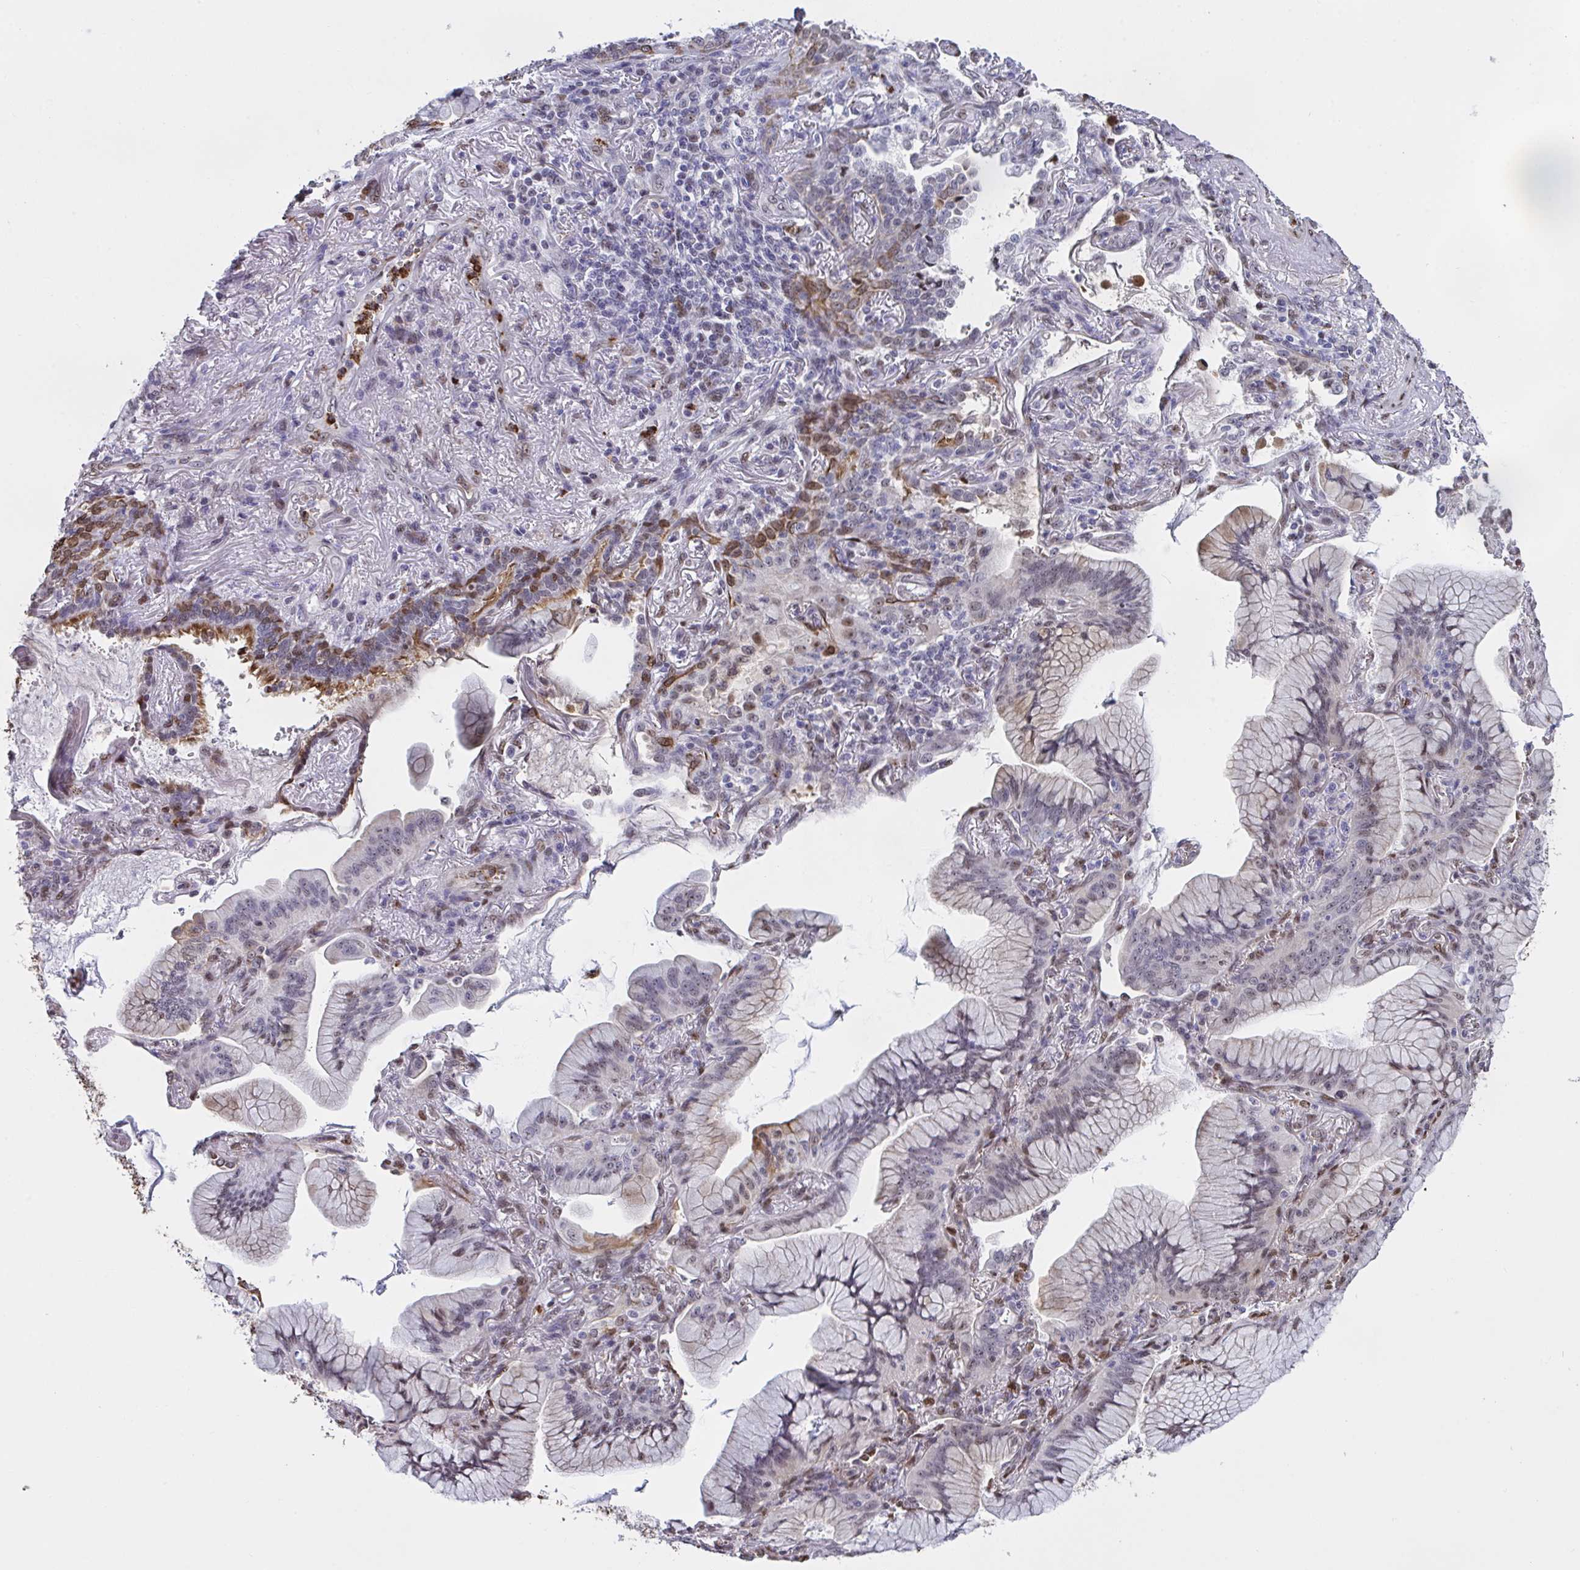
{"staining": {"intensity": "moderate", "quantity": "<25%", "location": "cytoplasmic/membranous,nuclear"}, "tissue": "lung cancer", "cell_type": "Tumor cells", "image_type": "cancer", "snomed": [{"axis": "morphology", "description": "Adenocarcinoma, NOS"}, {"axis": "topography", "description": "Lung"}], "caption": "Lung adenocarcinoma stained with immunohistochemistry exhibits moderate cytoplasmic/membranous and nuclear expression in approximately <25% of tumor cells. The protein of interest is stained brown, and the nuclei are stained in blue (DAB IHC with brightfield microscopy, high magnification).", "gene": "PELI2", "patient": {"sex": "male", "age": 77}}